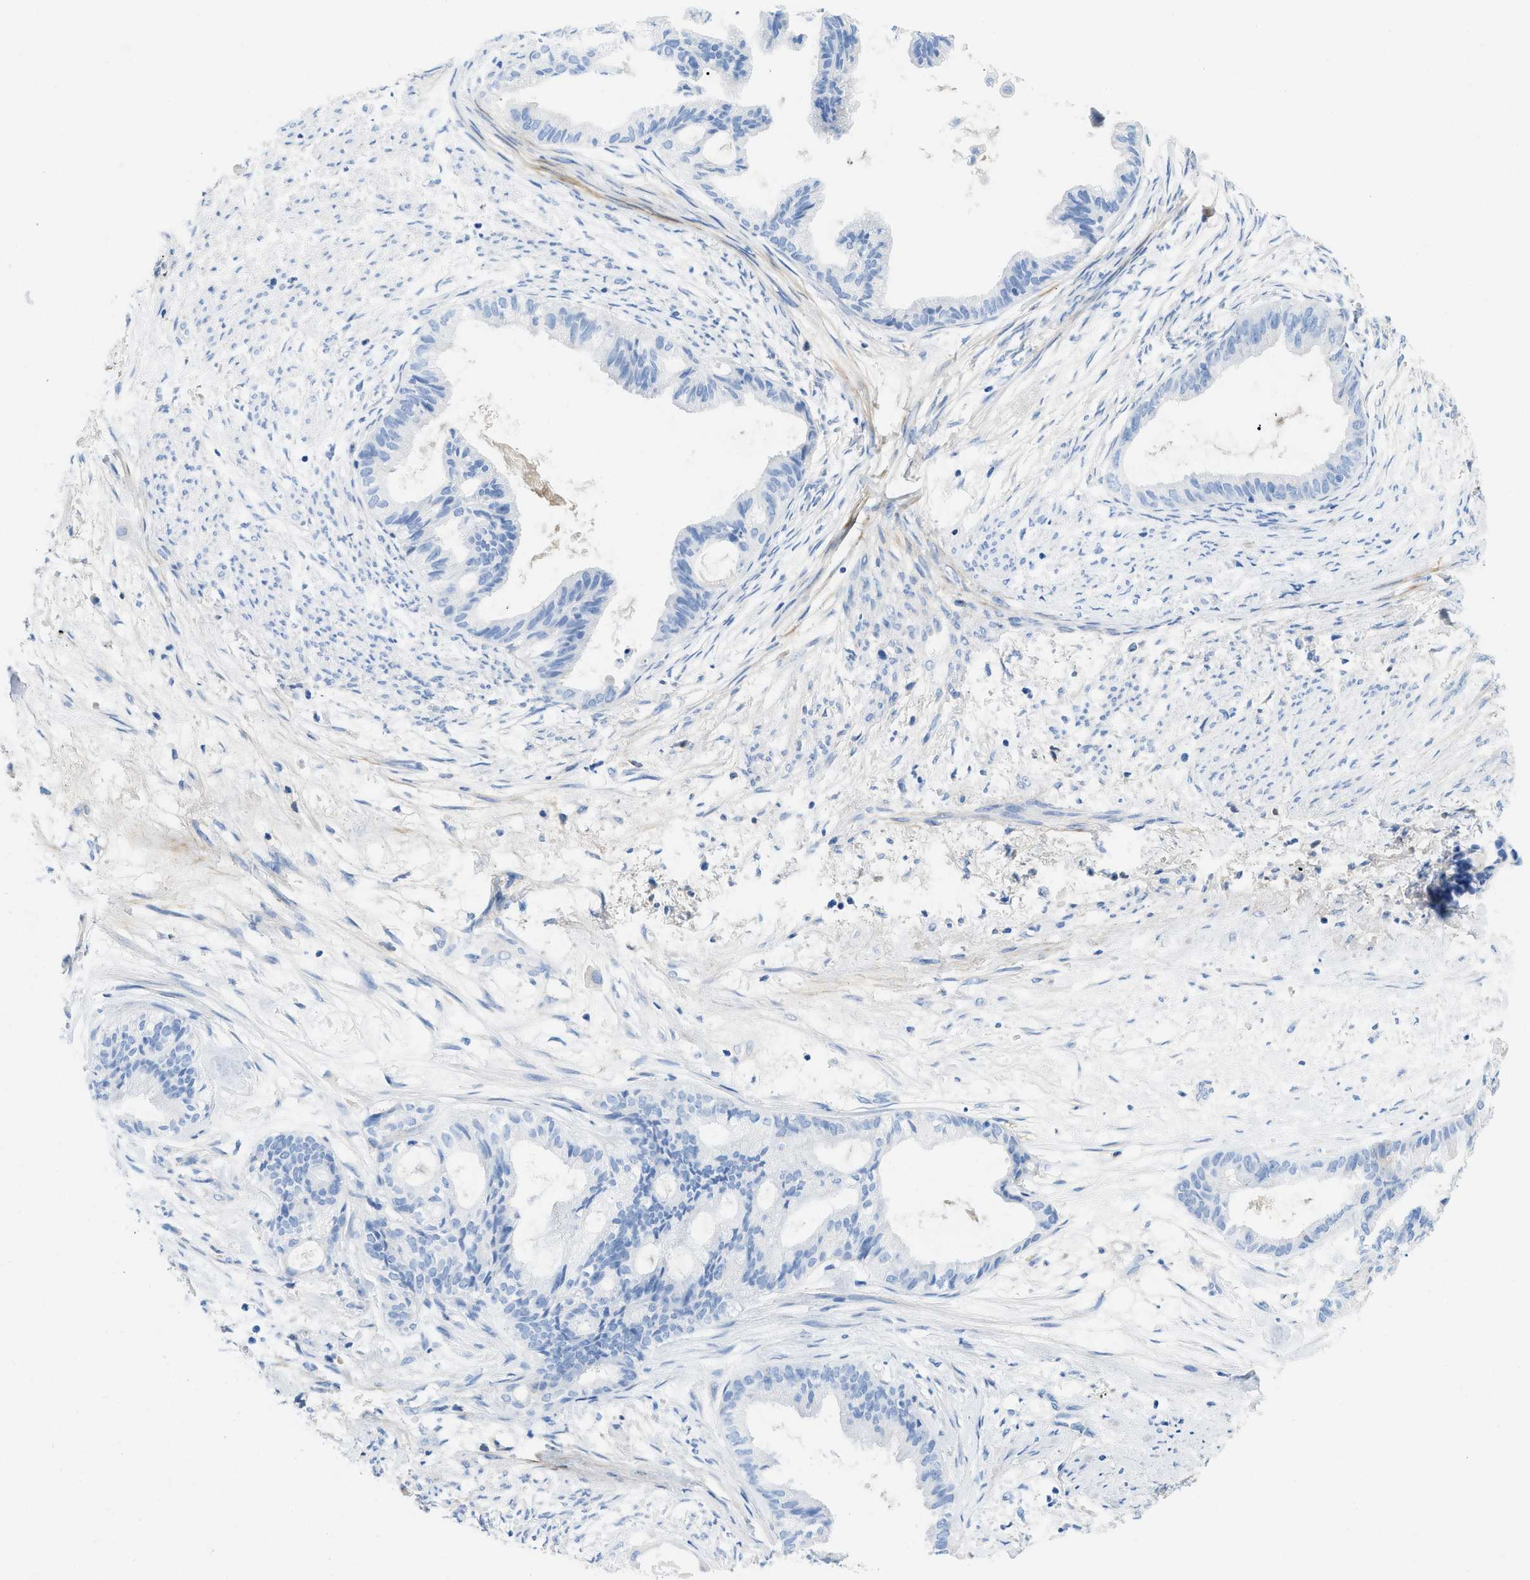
{"staining": {"intensity": "negative", "quantity": "none", "location": "none"}, "tissue": "cervical cancer", "cell_type": "Tumor cells", "image_type": "cancer", "snomed": [{"axis": "morphology", "description": "Normal tissue, NOS"}, {"axis": "morphology", "description": "Adenocarcinoma, NOS"}, {"axis": "topography", "description": "Cervix"}, {"axis": "topography", "description": "Endometrium"}], "caption": "Human cervical cancer stained for a protein using immunohistochemistry exhibits no positivity in tumor cells.", "gene": "COL3A1", "patient": {"sex": "female", "age": 86}}